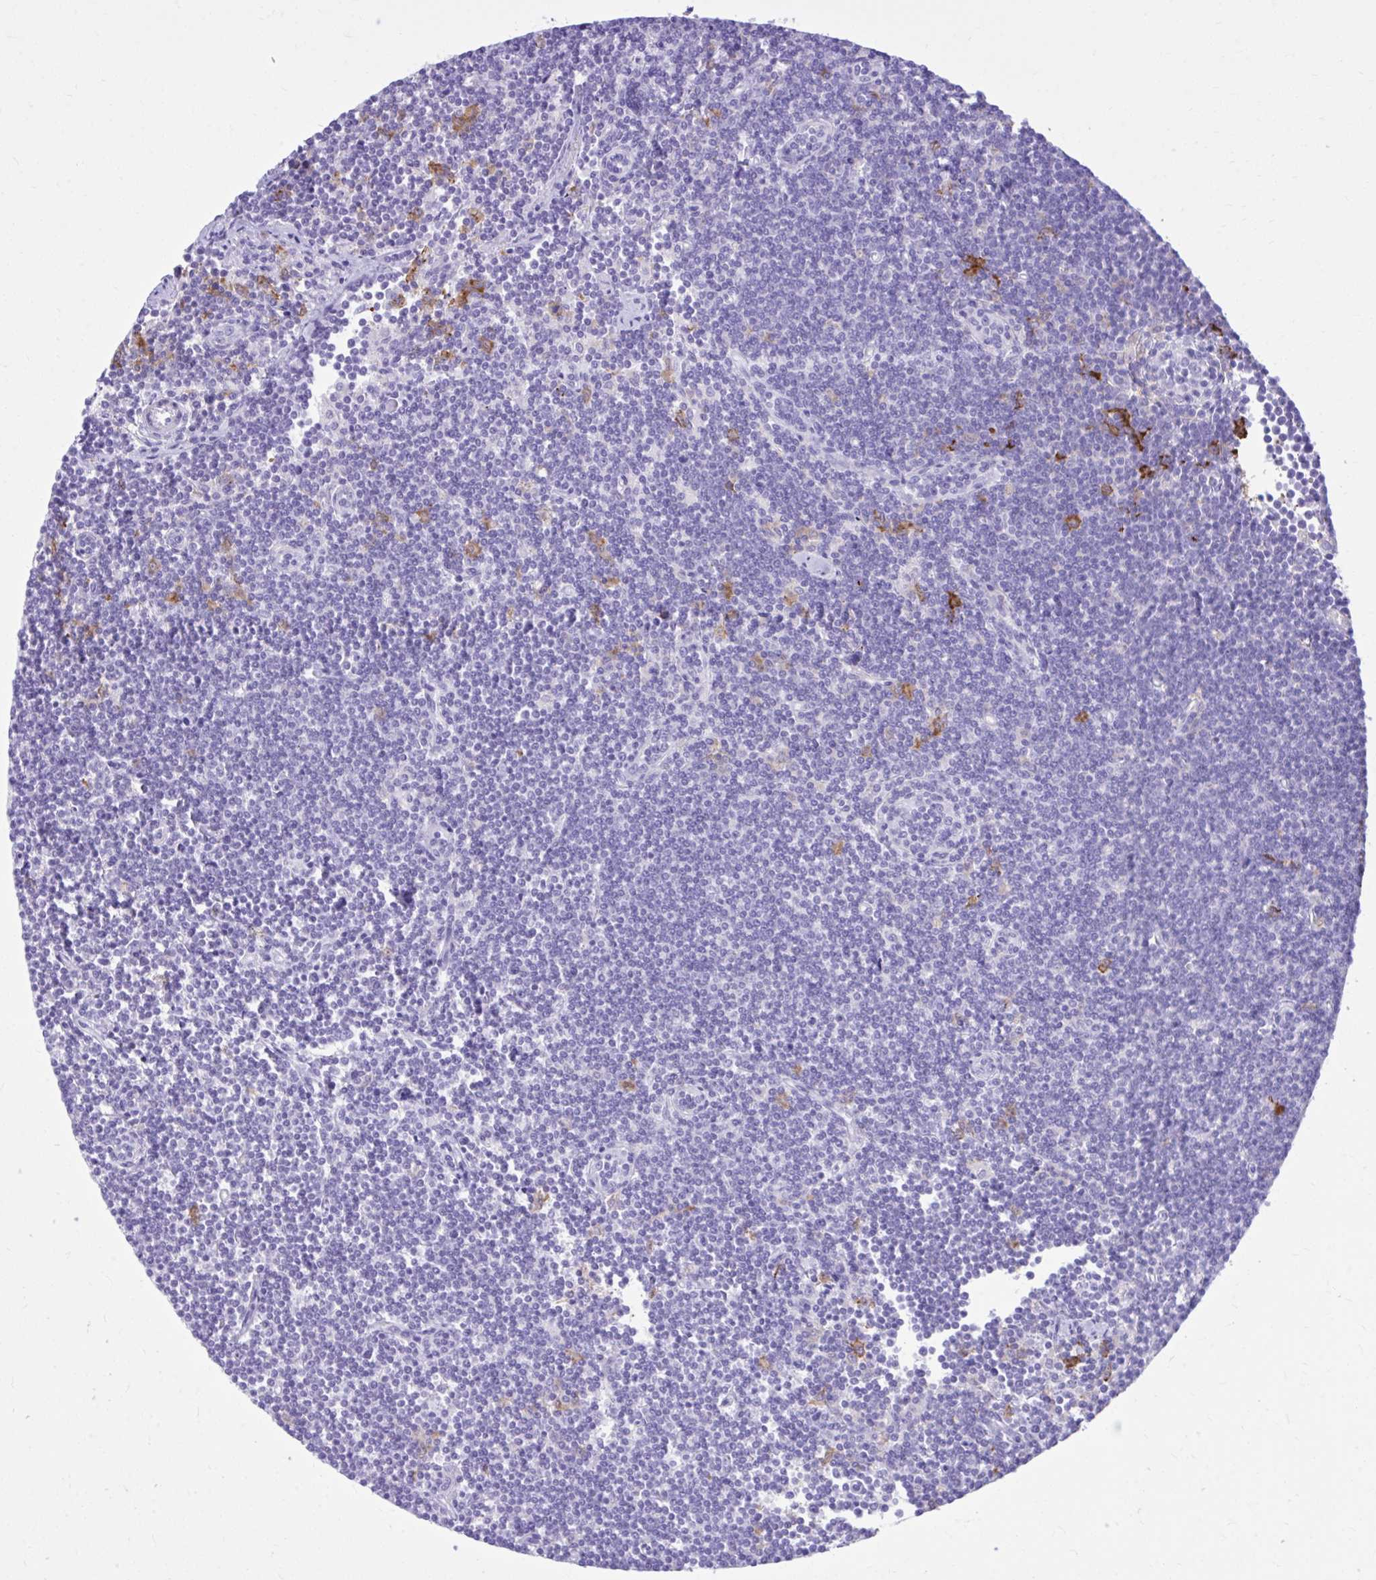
{"staining": {"intensity": "negative", "quantity": "none", "location": "none"}, "tissue": "lymphoma", "cell_type": "Tumor cells", "image_type": "cancer", "snomed": [{"axis": "morphology", "description": "Malignant lymphoma, non-Hodgkin's type, Low grade"}, {"axis": "topography", "description": "Lymph node"}], "caption": "DAB (3,3'-diaminobenzidine) immunohistochemical staining of lymphoma shows no significant staining in tumor cells.", "gene": "TLR7", "patient": {"sex": "female", "age": 73}}